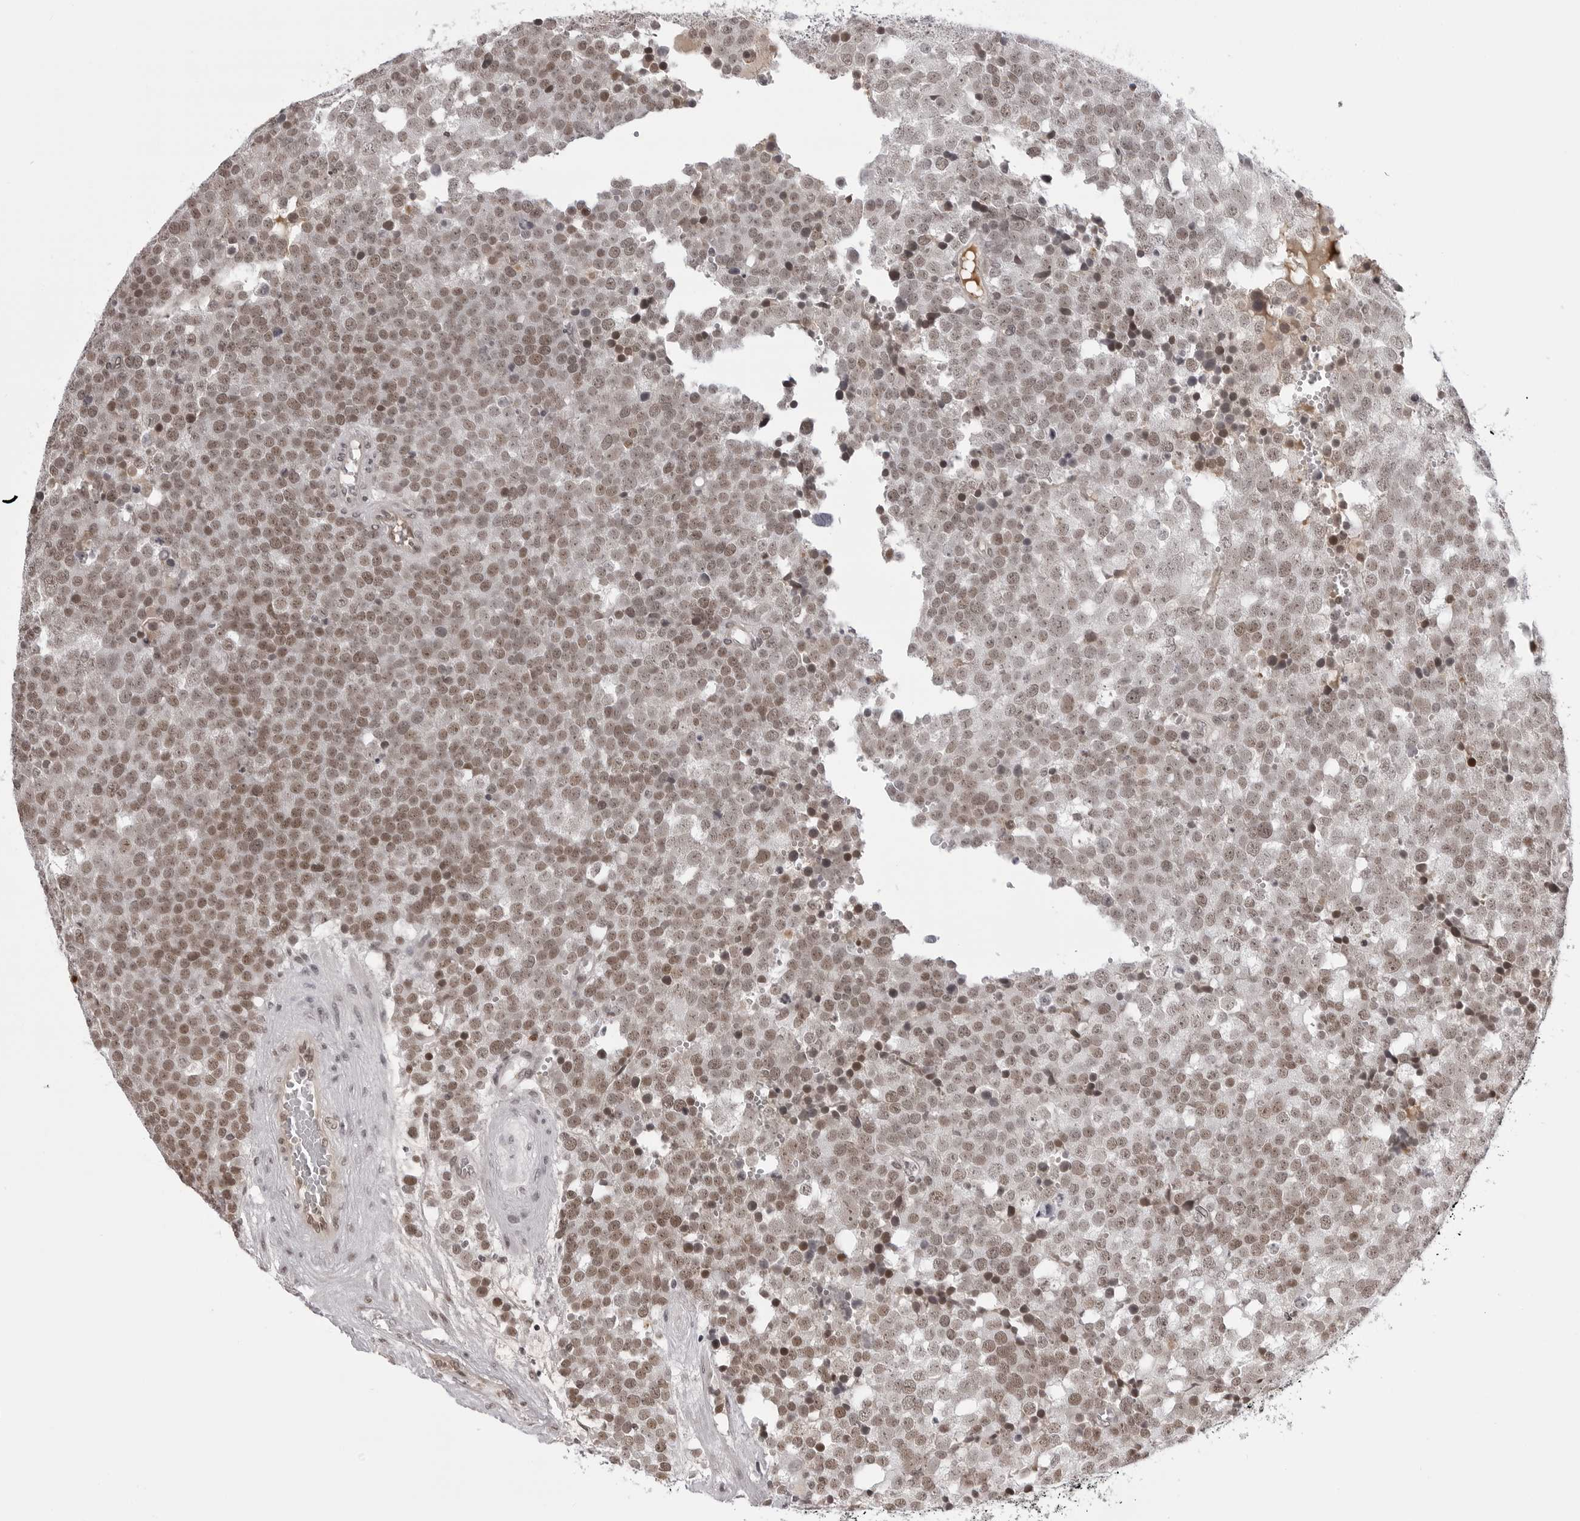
{"staining": {"intensity": "moderate", "quantity": ">75%", "location": "nuclear"}, "tissue": "testis cancer", "cell_type": "Tumor cells", "image_type": "cancer", "snomed": [{"axis": "morphology", "description": "Seminoma, NOS"}, {"axis": "topography", "description": "Testis"}], "caption": "Moderate nuclear positivity for a protein is seen in about >75% of tumor cells of testis seminoma using immunohistochemistry (IHC).", "gene": "PHF3", "patient": {"sex": "male", "age": 71}}